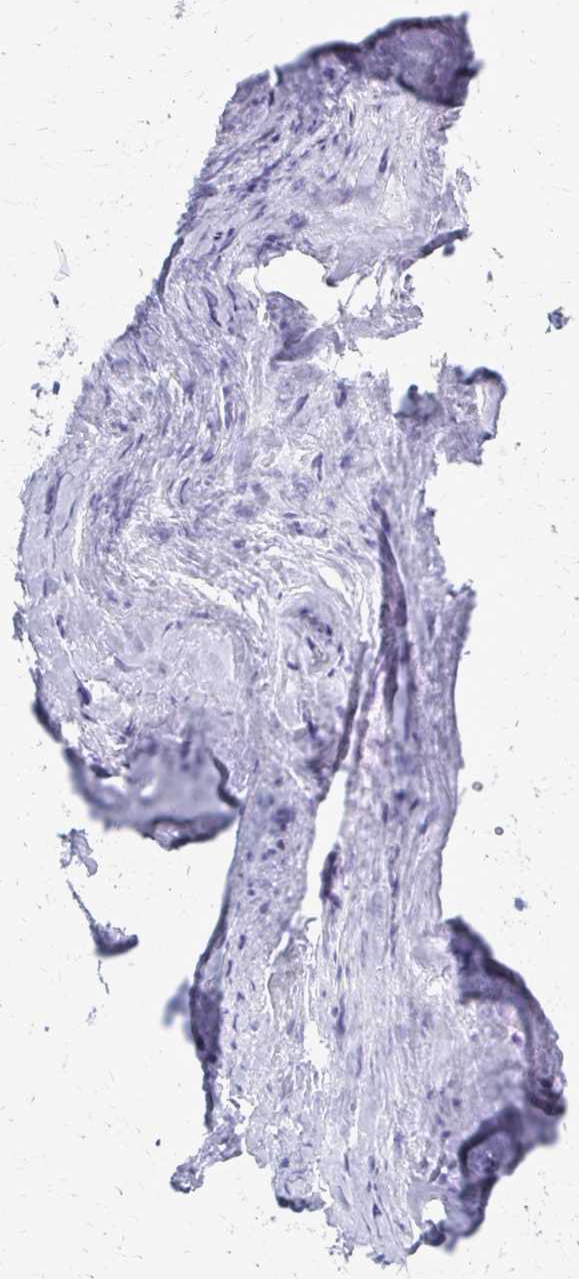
{"staining": {"intensity": "negative", "quantity": "none", "location": "none"}, "tissue": "soft tissue", "cell_type": "Chondrocytes", "image_type": "normal", "snomed": [{"axis": "morphology", "description": "Normal tissue, NOS"}, {"axis": "topography", "description": "Cartilage tissue"}, {"axis": "topography", "description": "Nasopharynx"}, {"axis": "topography", "description": "Thyroid gland"}], "caption": "The micrograph exhibits no staining of chondrocytes in unremarkable soft tissue. The staining is performed using DAB (3,3'-diaminobenzidine) brown chromogen with nuclei counter-stained in using hematoxylin.", "gene": "CELF5", "patient": {"sex": "male", "age": 63}}